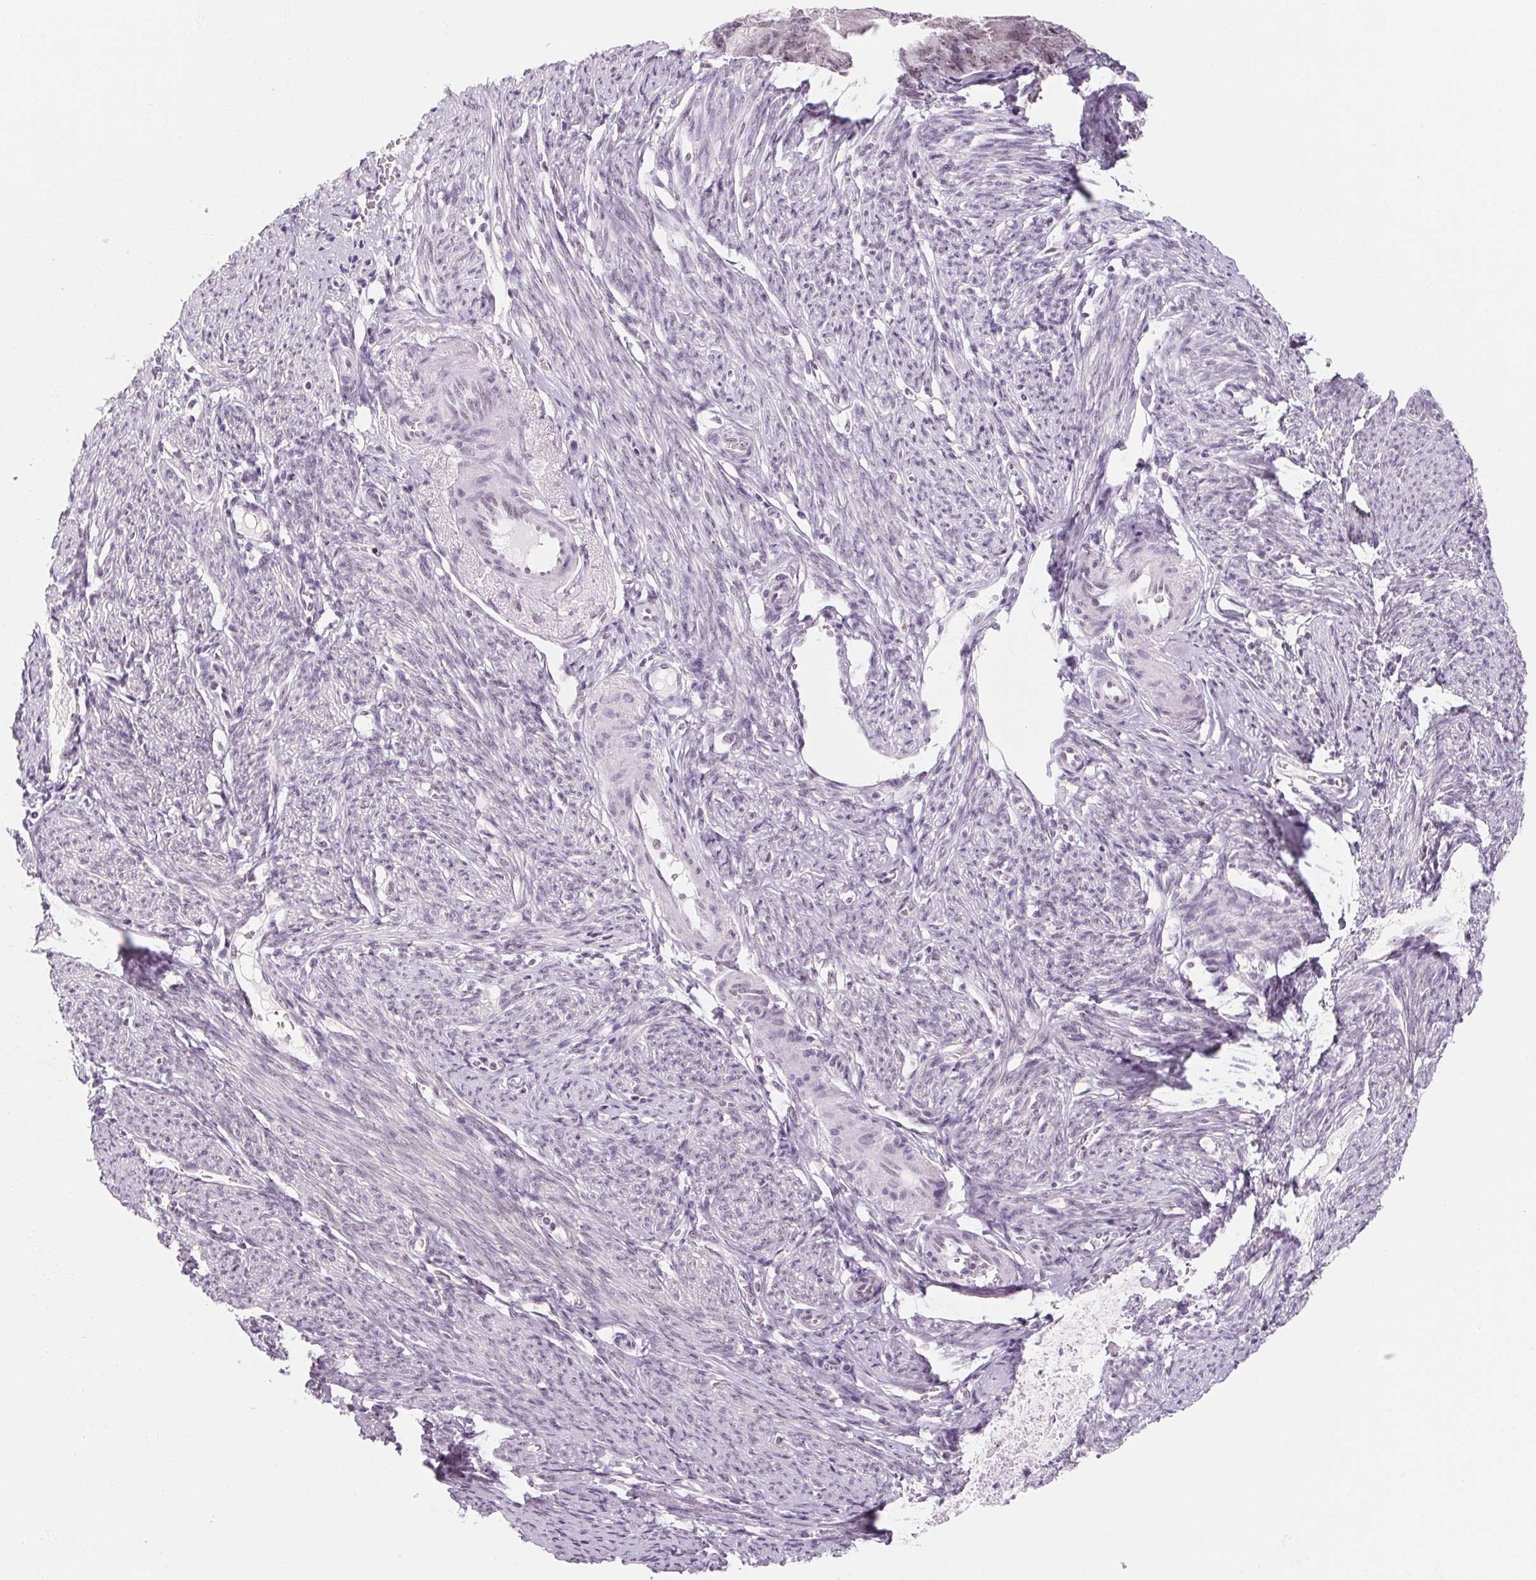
{"staining": {"intensity": "negative", "quantity": "none", "location": "none"}, "tissue": "endometrial cancer", "cell_type": "Tumor cells", "image_type": "cancer", "snomed": [{"axis": "morphology", "description": "Adenocarcinoma, NOS"}, {"axis": "topography", "description": "Endometrium"}], "caption": "Immunohistochemical staining of endometrial cancer exhibits no significant expression in tumor cells.", "gene": "ZIC4", "patient": {"sex": "female", "age": 57}}